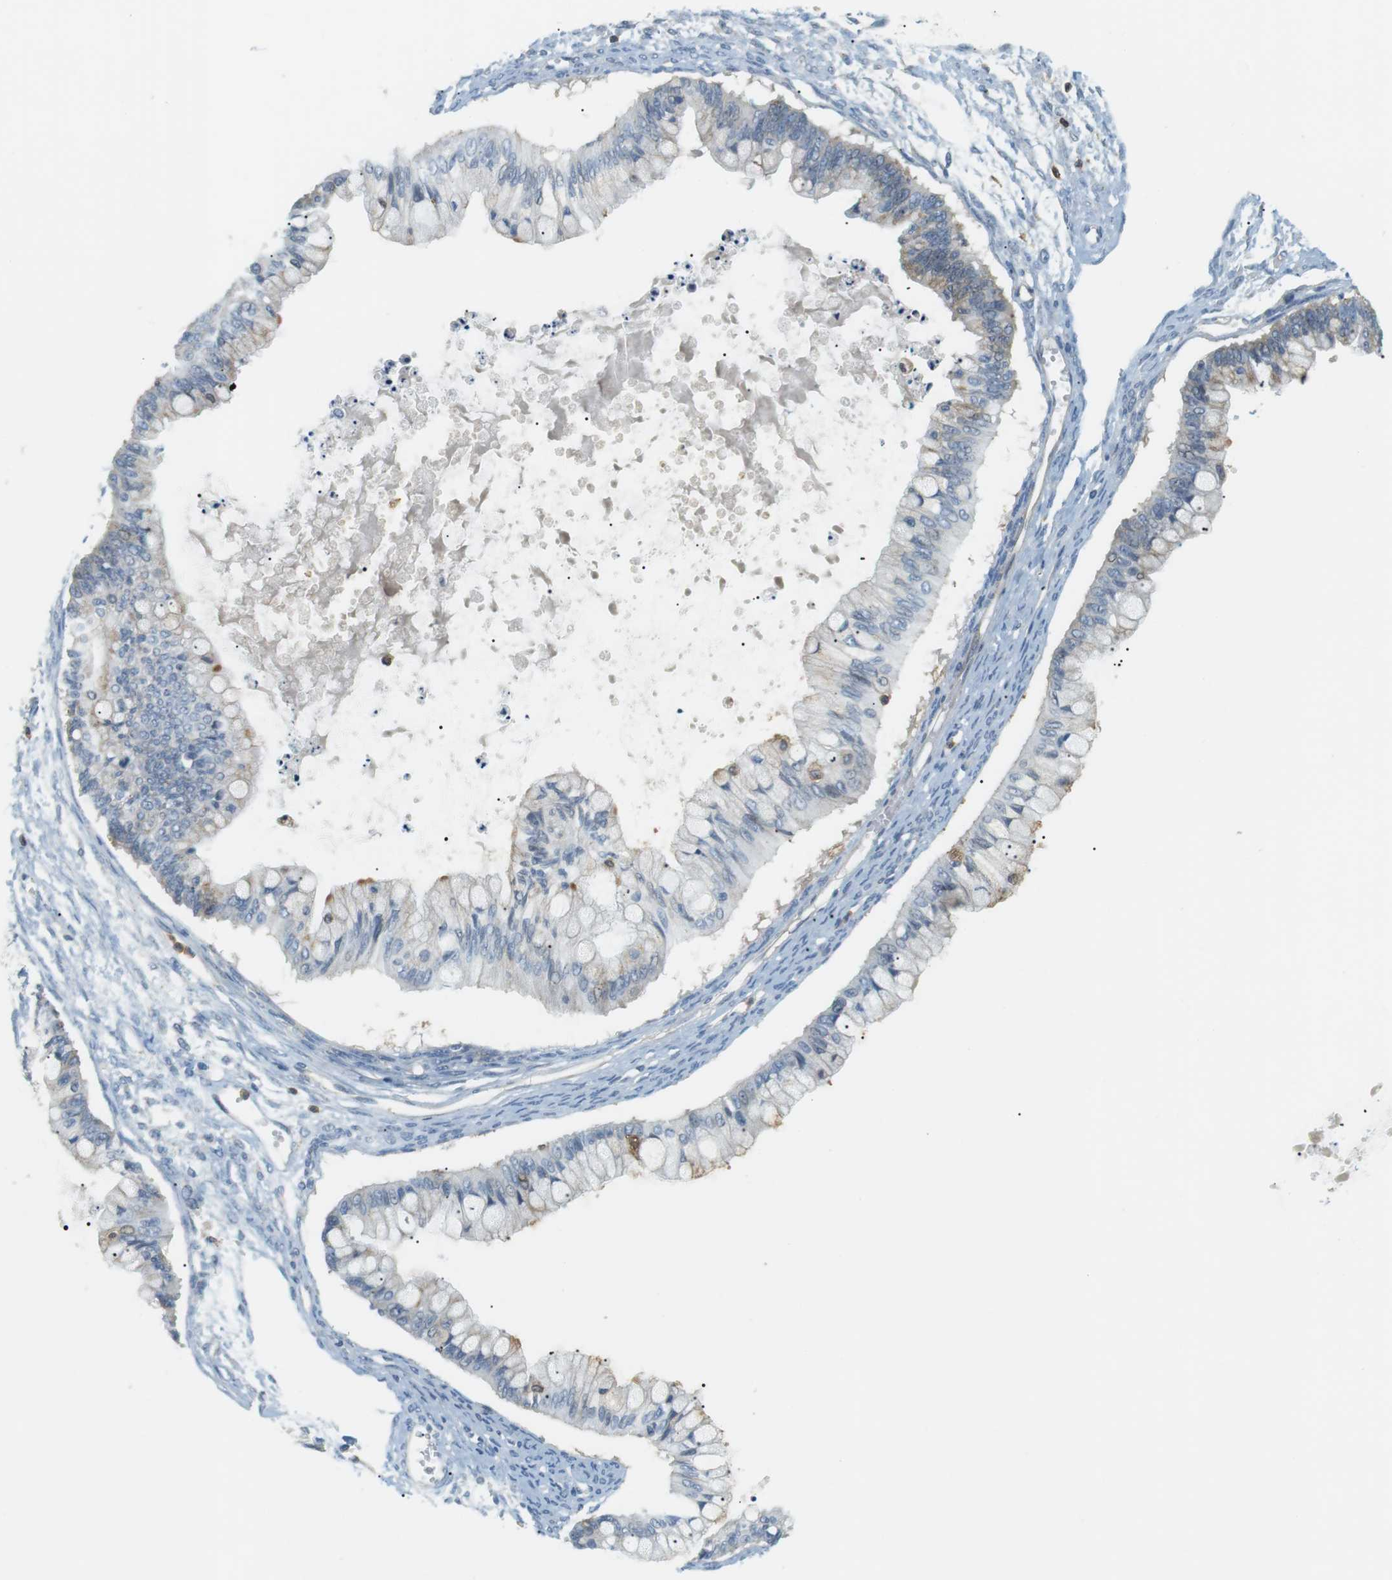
{"staining": {"intensity": "weak", "quantity": "<25%", "location": "cytoplasmic/membranous"}, "tissue": "ovarian cancer", "cell_type": "Tumor cells", "image_type": "cancer", "snomed": [{"axis": "morphology", "description": "Cystadenocarcinoma, mucinous, NOS"}, {"axis": "topography", "description": "Ovary"}], "caption": "Human mucinous cystadenocarcinoma (ovarian) stained for a protein using immunohistochemistry displays no expression in tumor cells.", "gene": "P2RY1", "patient": {"sex": "female", "age": 57}}